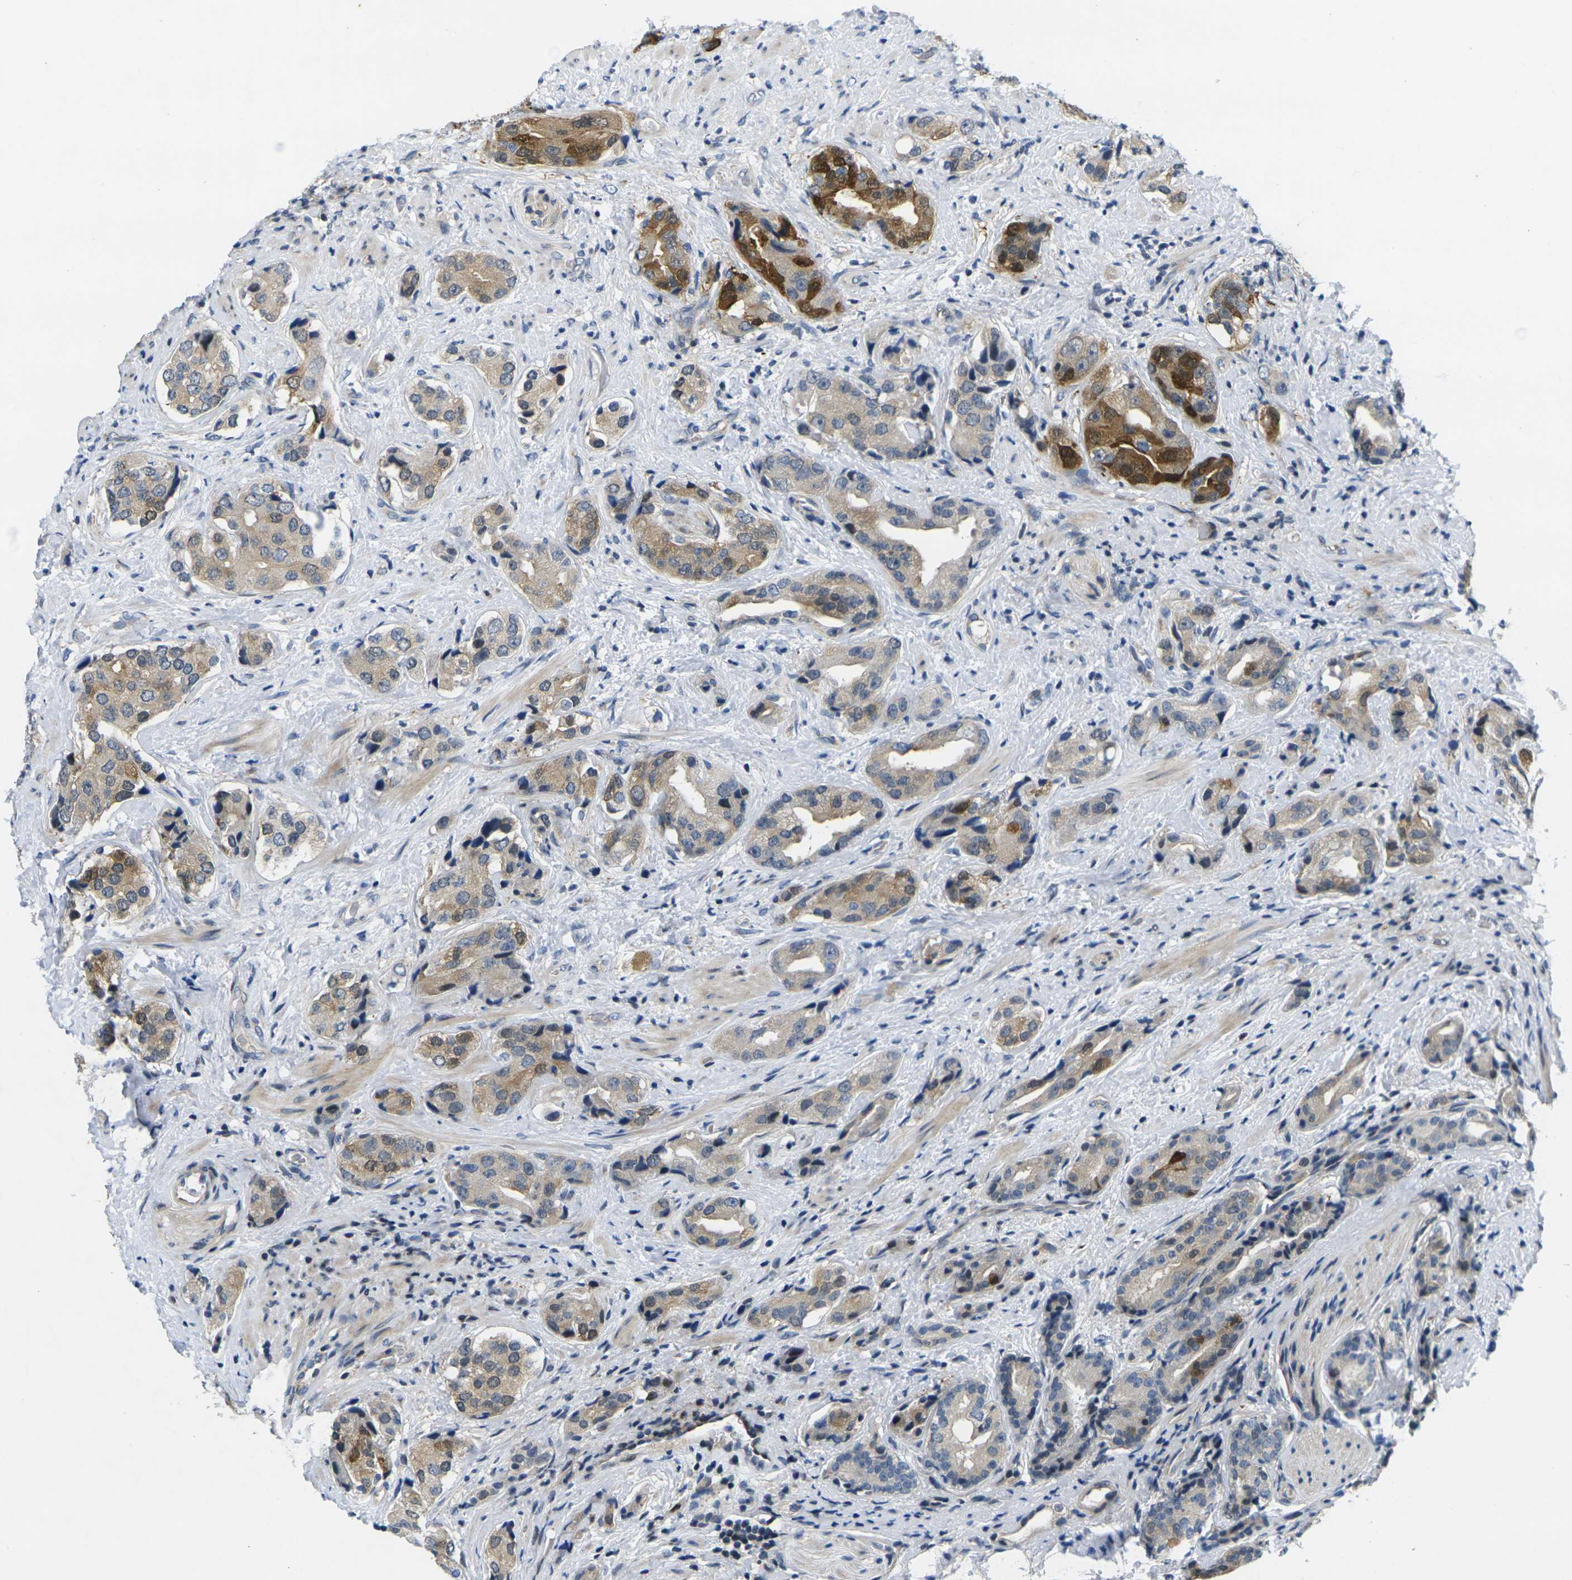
{"staining": {"intensity": "moderate", "quantity": ">75%", "location": "cytoplasmic/membranous"}, "tissue": "prostate cancer", "cell_type": "Tumor cells", "image_type": "cancer", "snomed": [{"axis": "morphology", "description": "Adenocarcinoma, High grade"}, {"axis": "topography", "description": "Prostate"}], "caption": "Prostate cancer stained for a protein reveals moderate cytoplasmic/membranous positivity in tumor cells. Using DAB (3,3'-diaminobenzidine) (brown) and hematoxylin (blue) stains, captured at high magnification using brightfield microscopy.", "gene": "ROBO2", "patient": {"sex": "male", "age": 71}}